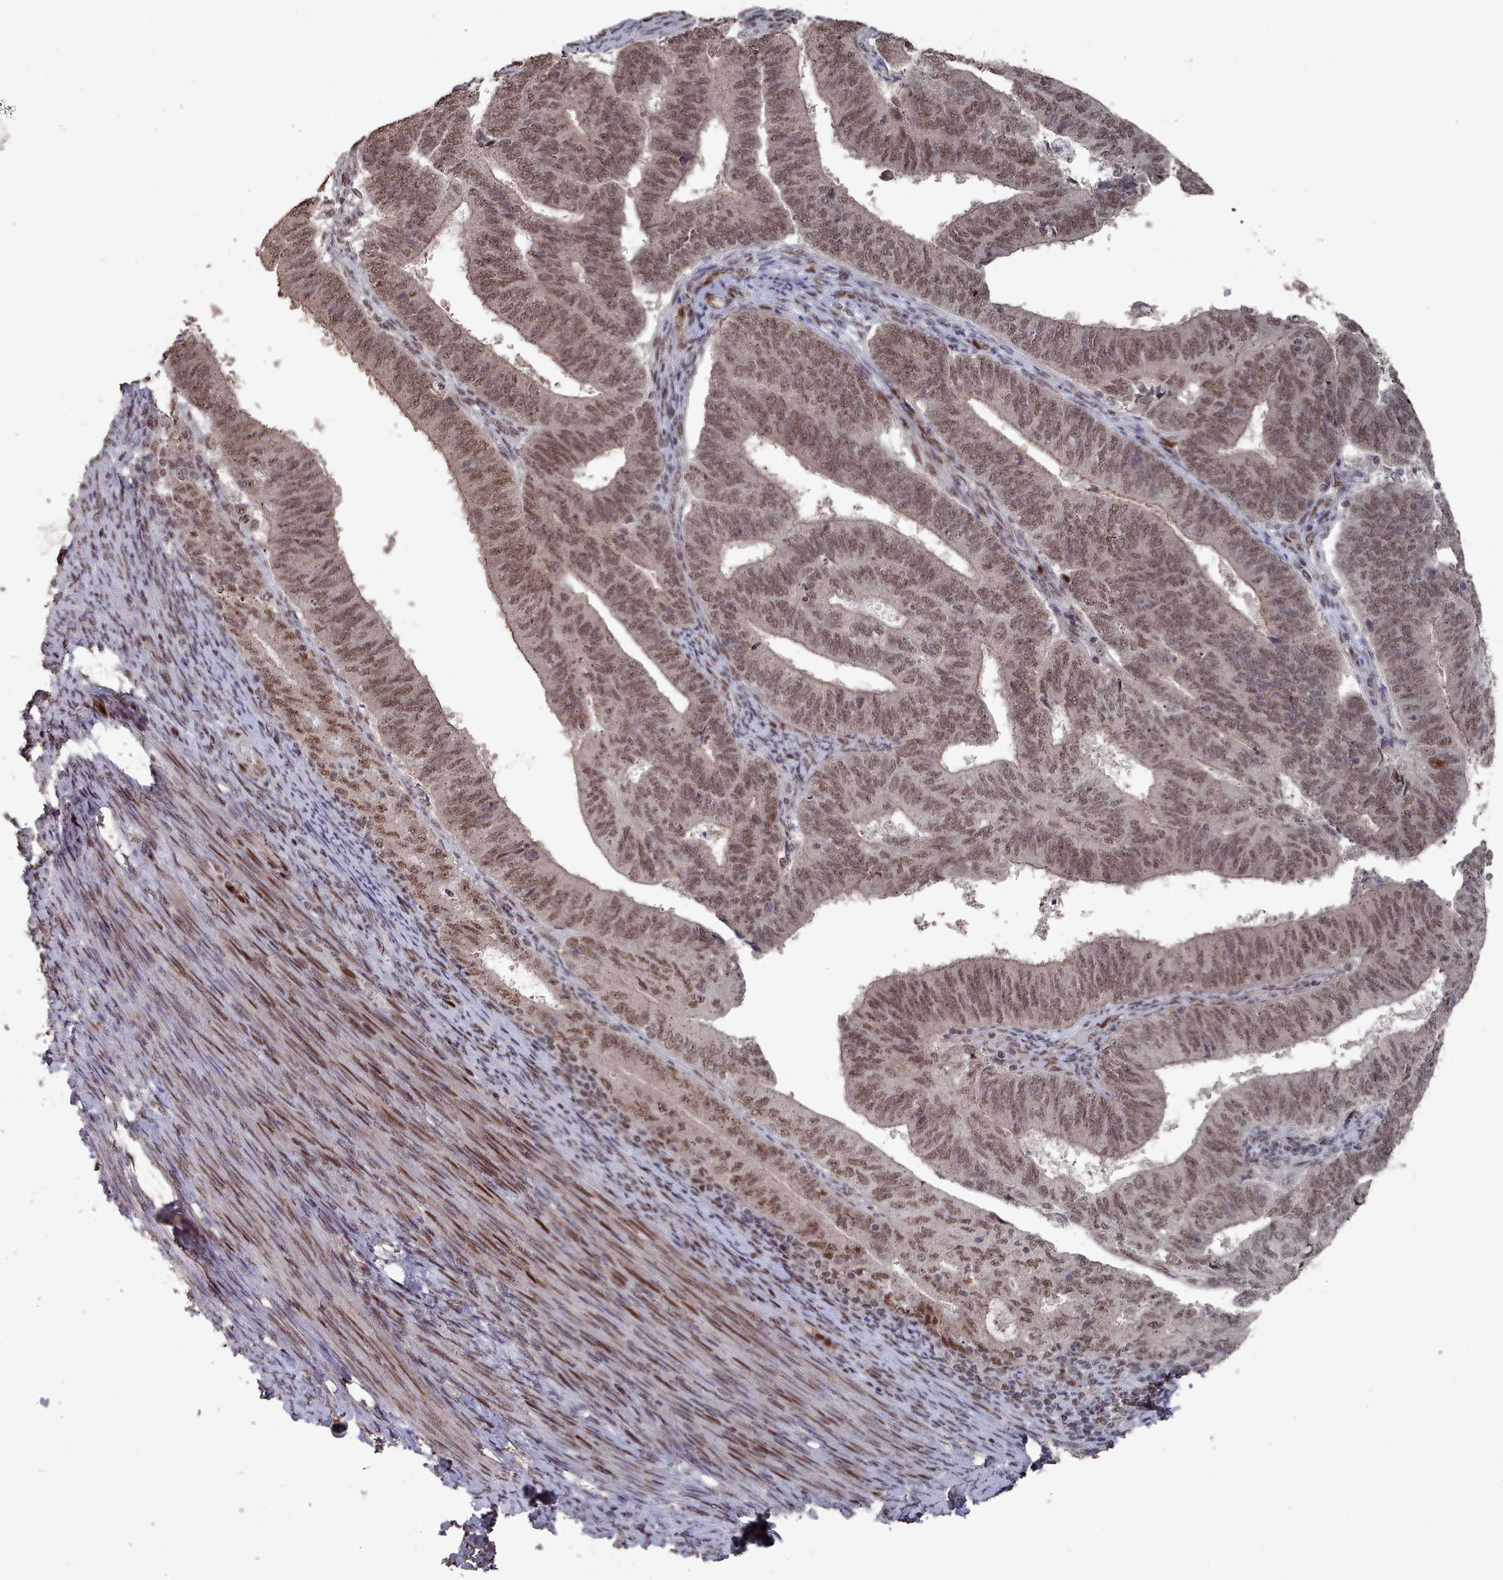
{"staining": {"intensity": "moderate", "quantity": ">75%", "location": "cytoplasmic/membranous,nuclear"}, "tissue": "endometrial cancer", "cell_type": "Tumor cells", "image_type": "cancer", "snomed": [{"axis": "morphology", "description": "Adenocarcinoma, NOS"}, {"axis": "topography", "description": "Endometrium"}], "caption": "Endometrial adenocarcinoma stained for a protein (brown) demonstrates moderate cytoplasmic/membranous and nuclear positive staining in about >75% of tumor cells.", "gene": "PNRC2", "patient": {"sex": "female", "age": 70}}